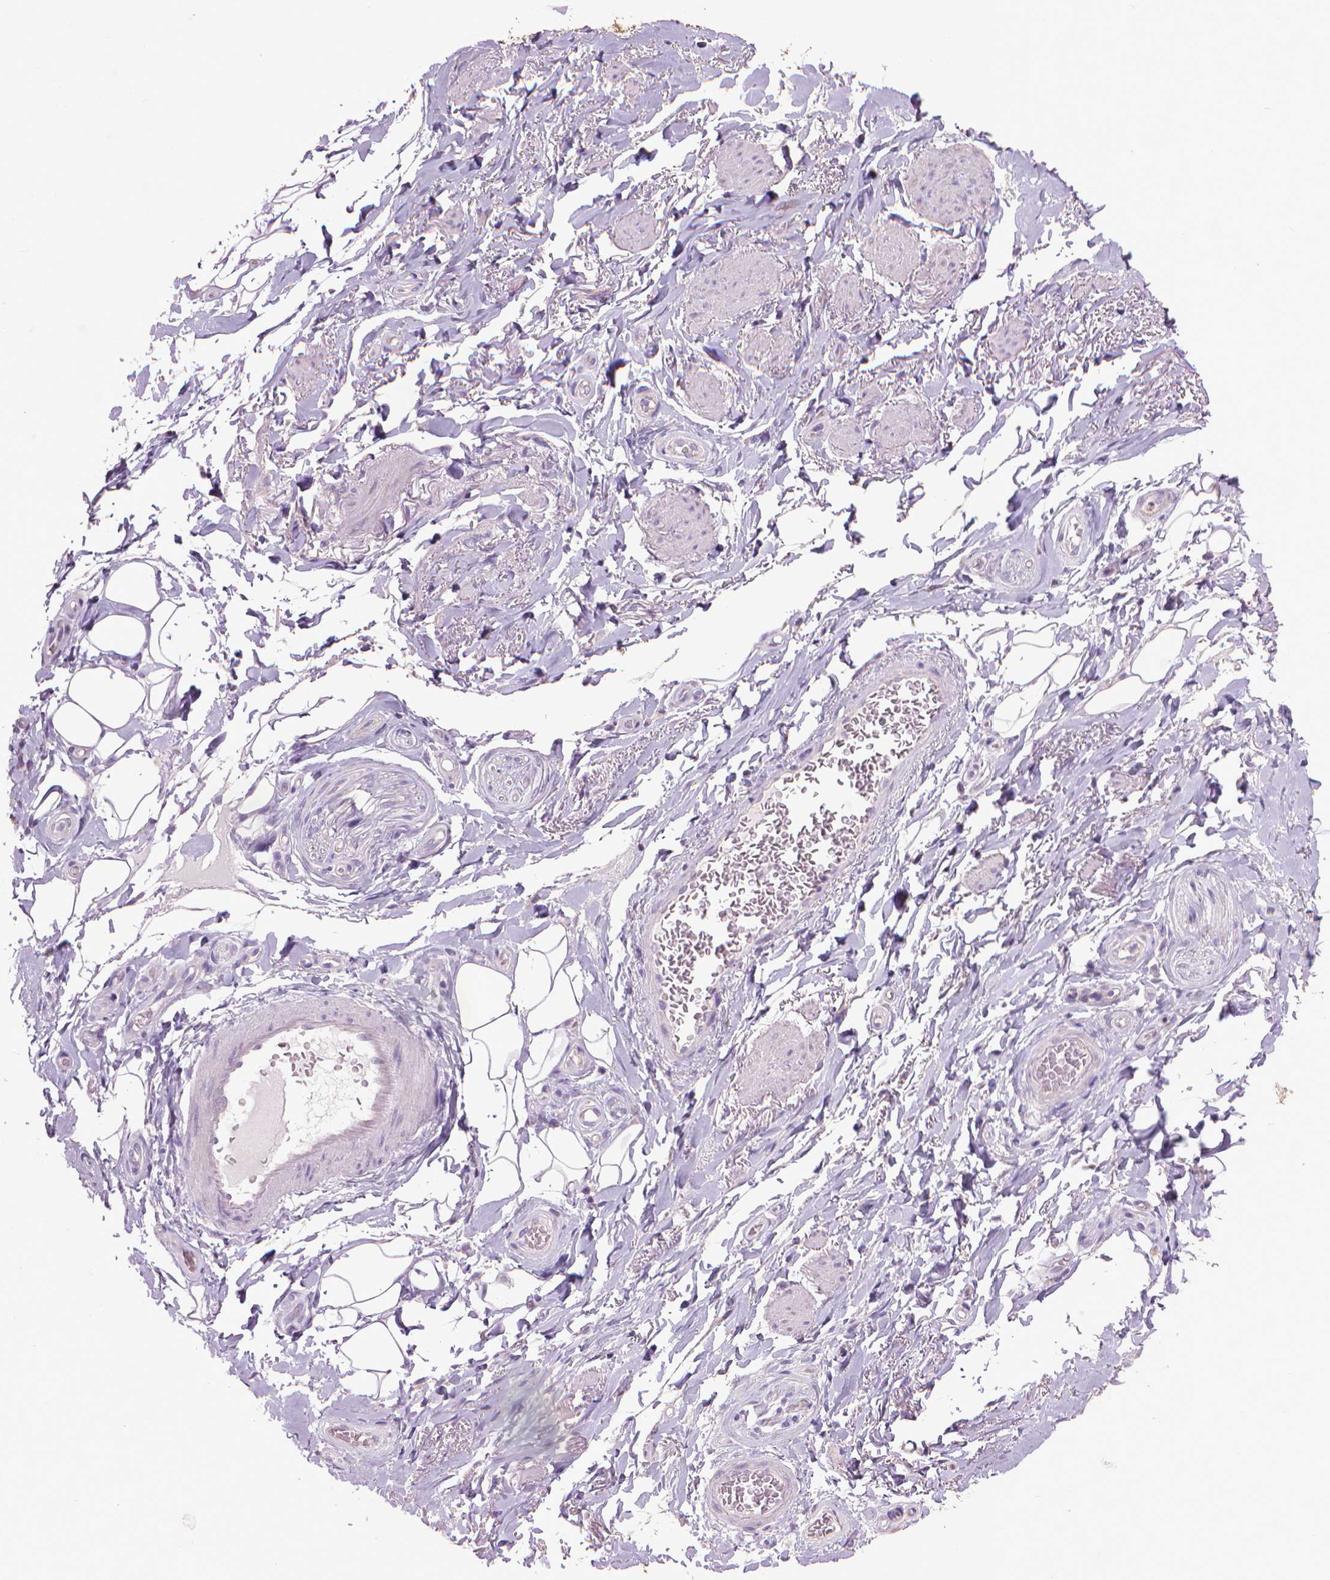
{"staining": {"intensity": "negative", "quantity": "none", "location": "none"}, "tissue": "adipose tissue", "cell_type": "Adipocytes", "image_type": "normal", "snomed": [{"axis": "morphology", "description": "Normal tissue, NOS"}, {"axis": "topography", "description": "Anal"}, {"axis": "topography", "description": "Peripheral nerve tissue"}], "caption": "Adipocytes show no significant protein expression in unremarkable adipose tissue. (Immunohistochemistry, brightfield microscopy, high magnification).", "gene": "VDAC1", "patient": {"sex": "male", "age": 53}}